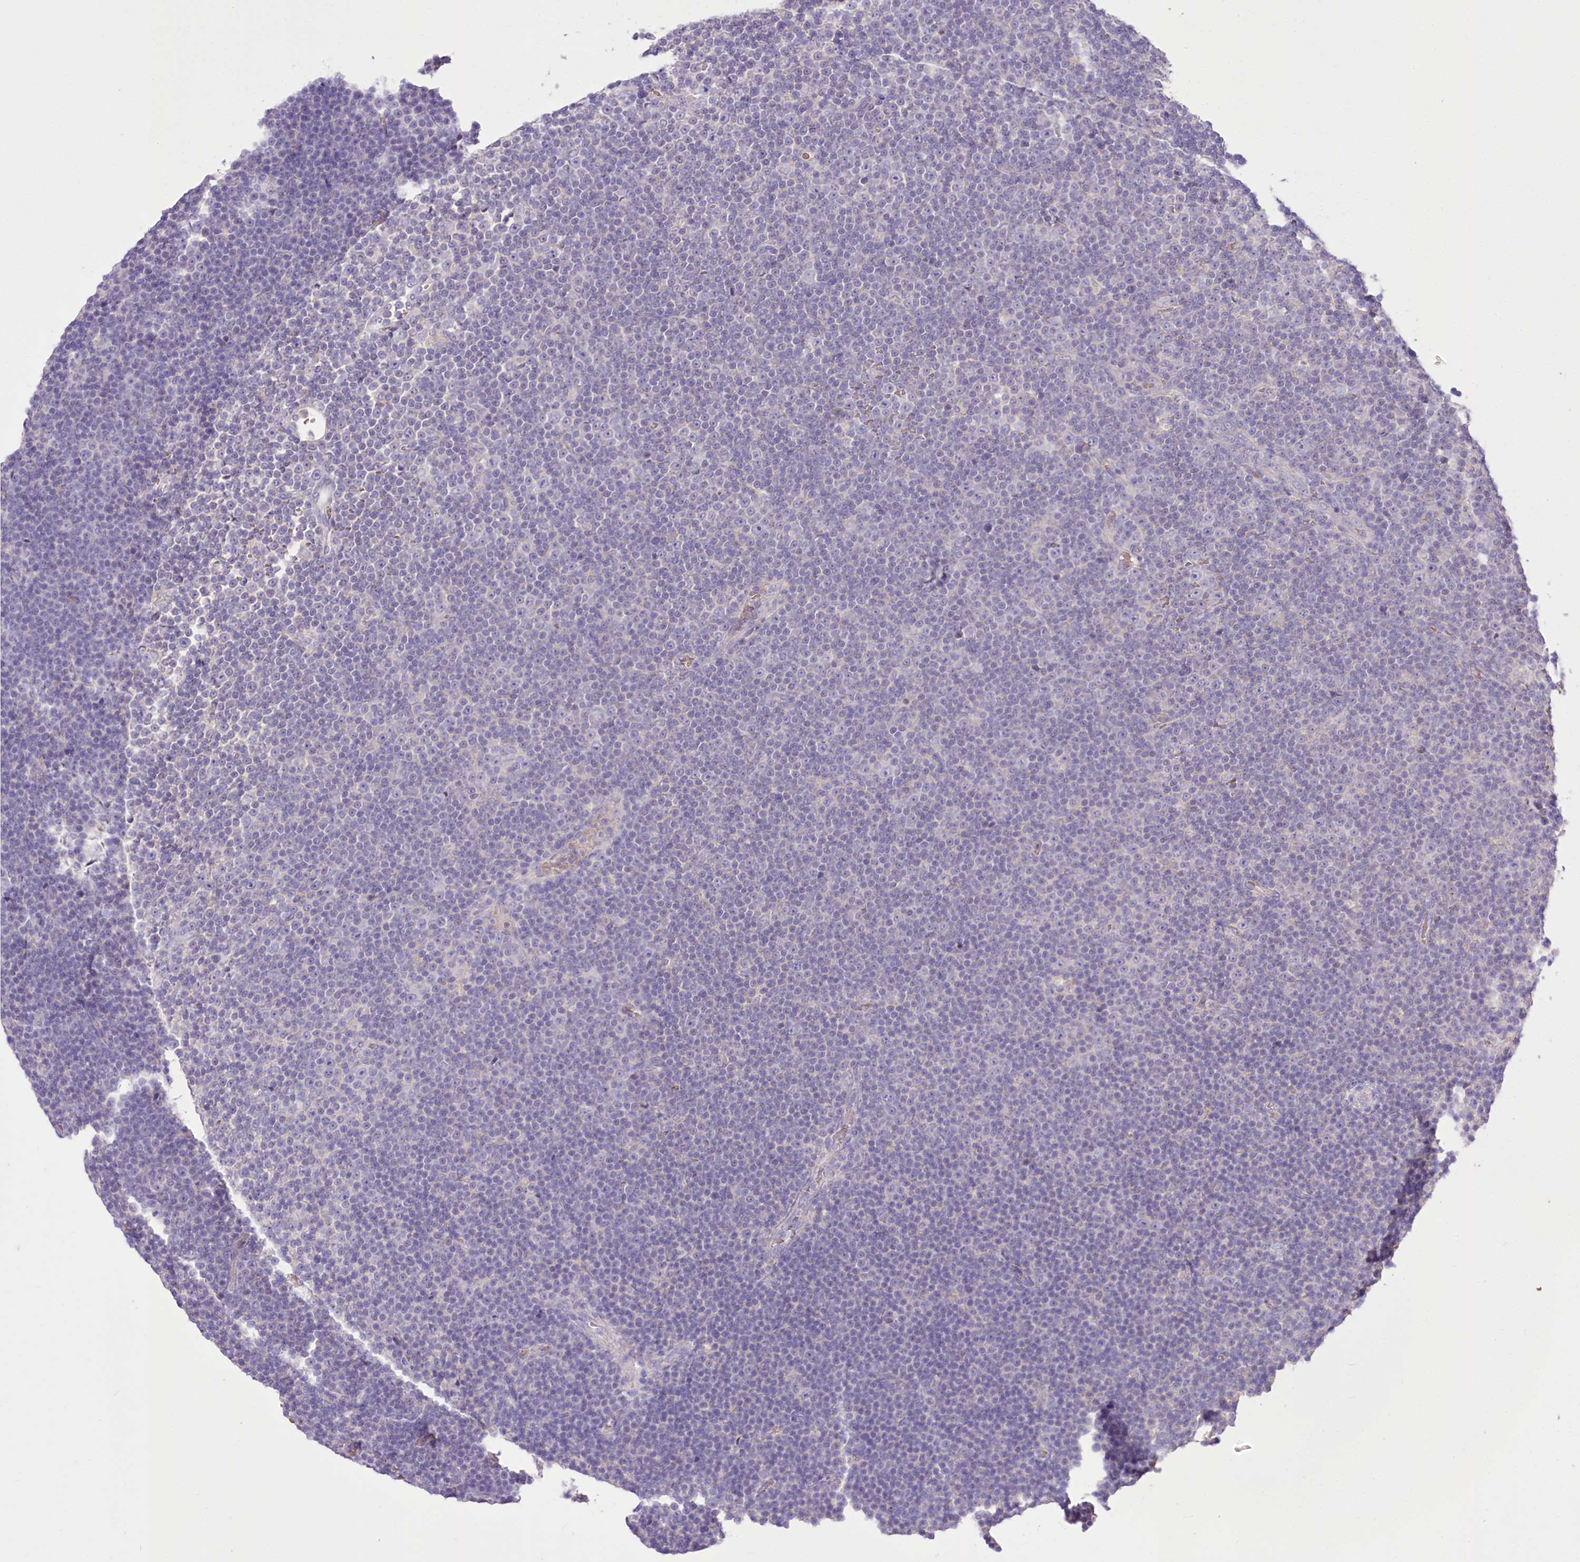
{"staining": {"intensity": "negative", "quantity": "none", "location": "none"}, "tissue": "lymphoma", "cell_type": "Tumor cells", "image_type": "cancer", "snomed": [{"axis": "morphology", "description": "Malignant lymphoma, non-Hodgkin's type, Low grade"}, {"axis": "topography", "description": "Lymph node"}], "caption": "Immunohistochemistry photomicrograph of neoplastic tissue: lymphoma stained with DAB demonstrates no significant protein staining in tumor cells.", "gene": "PRSS53", "patient": {"sex": "female", "age": 67}}